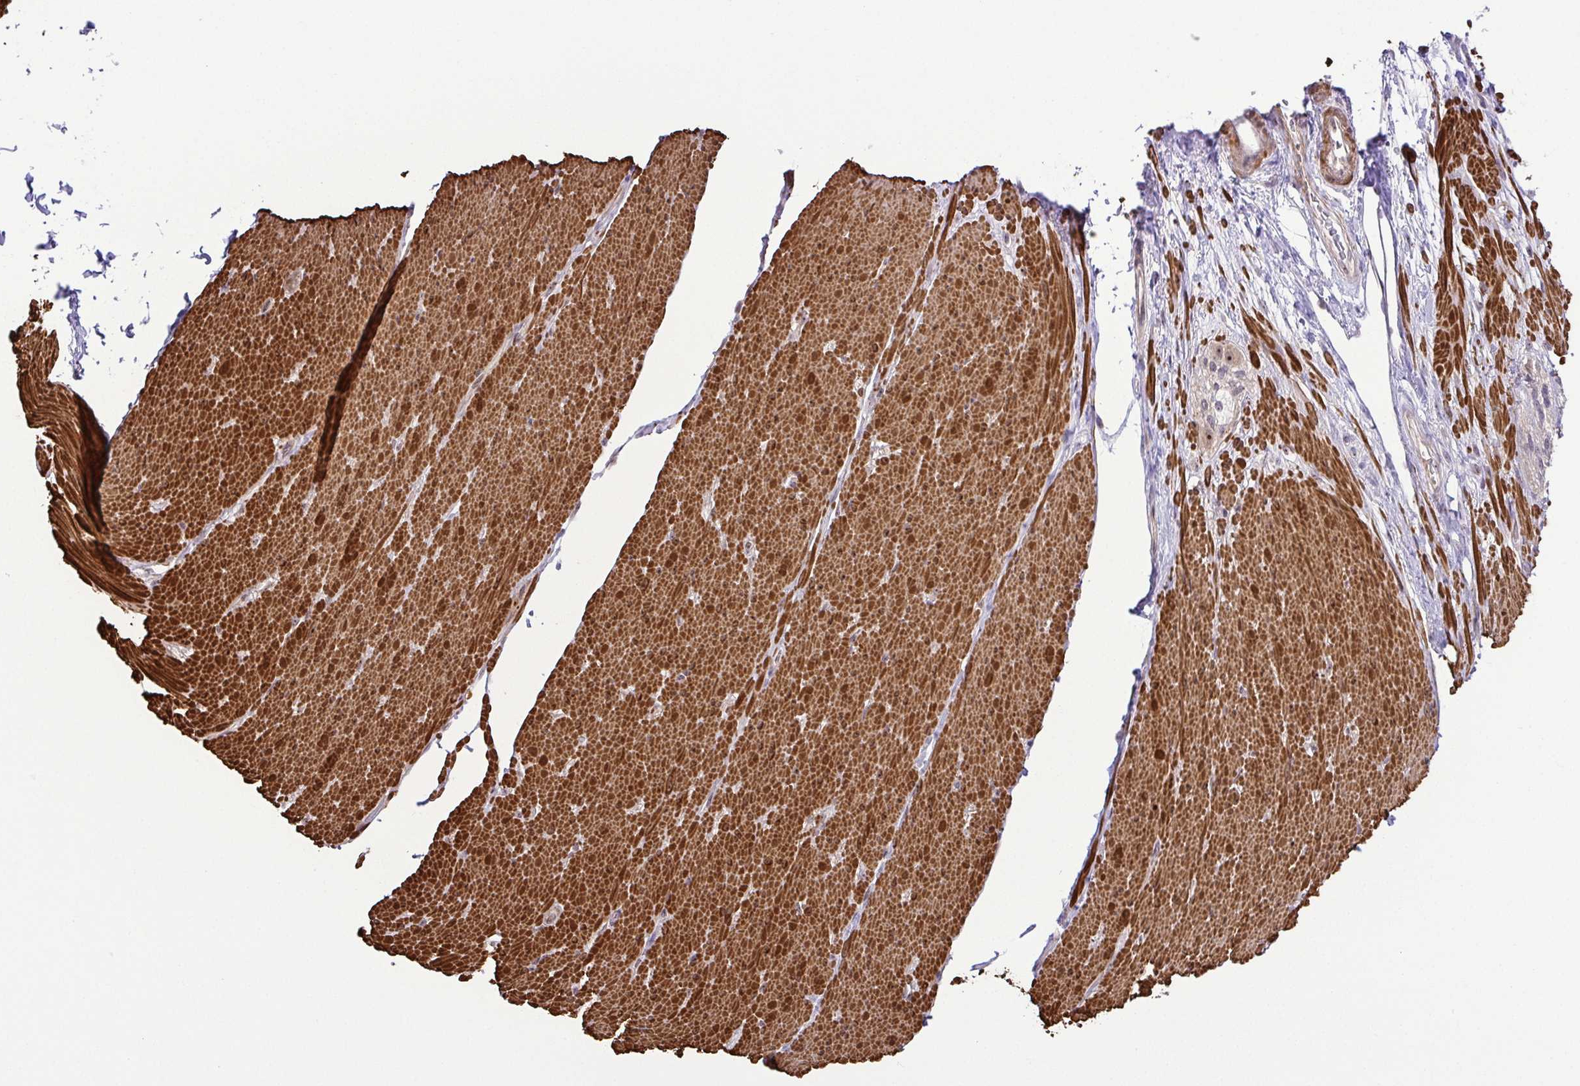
{"staining": {"intensity": "strong", "quantity": ">75%", "location": "cytoplasmic/membranous"}, "tissue": "smooth muscle", "cell_type": "Smooth muscle cells", "image_type": "normal", "snomed": [{"axis": "morphology", "description": "Normal tissue, NOS"}, {"axis": "topography", "description": "Smooth muscle"}, {"axis": "topography", "description": "Rectum"}], "caption": "The image shows a brown stain indicating the presence of a protein in the cytoplasmic/membranous of smooth muscle cells in smooth muscle. (Stains: DAB in brown, nuclei in blue, Microscopy: brightfield microscopy at high magnification).", "gene": "RSL24D1", "patient": {"sex": "male", "age": 53}}